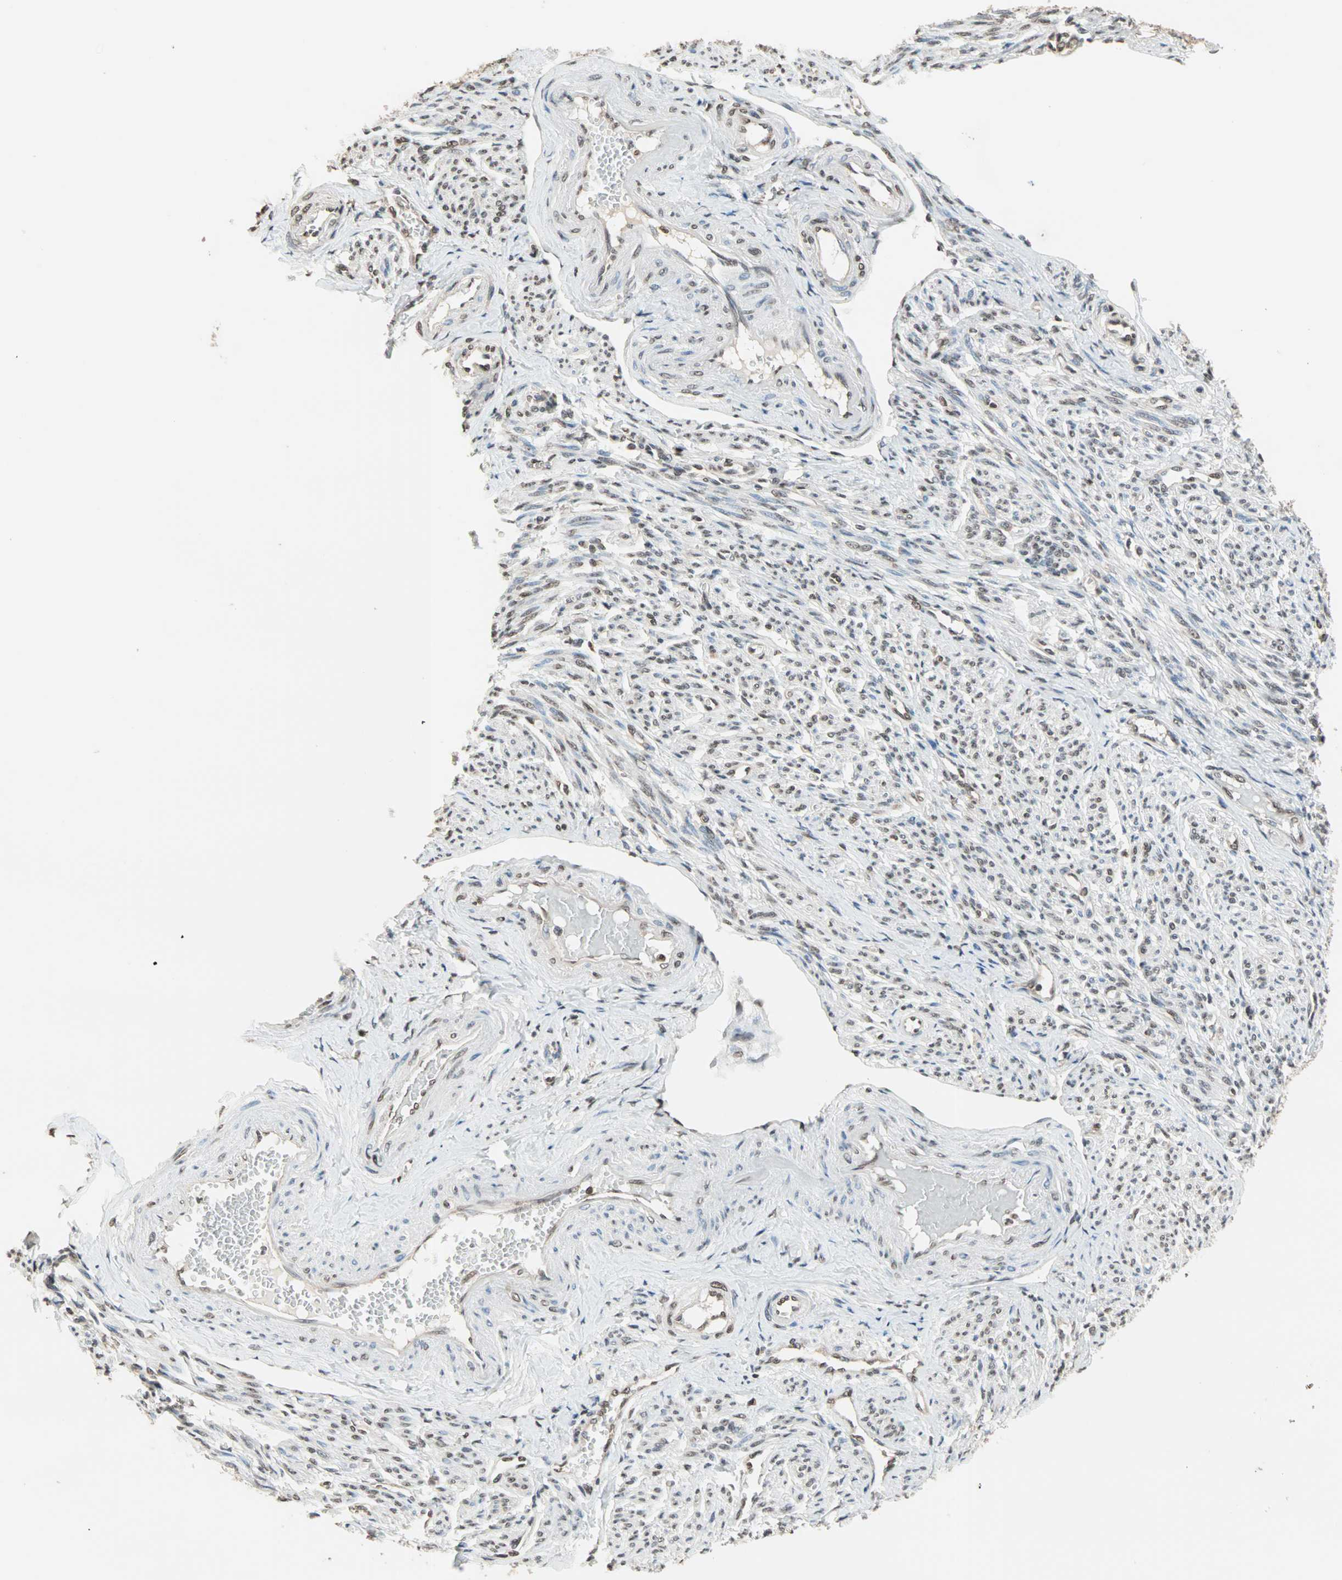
{"staining": {"intensity": "weak", "quantity": "25%-75%", "location": "nuclear"}, "tissue": "smooth muscle", "cell_type": "Smooth muscle cells", "image_type": "normal", "snomed": [{"axis": "morphology", "description": "Normal tissue, NOS"}, {"axis": "topography", "description": "Smooth muscle"}], "caption": "Protein analysis of unremarkable smooth muscle demonstrates weak nuclear expression in approximately 25%-75% of smooth muscle cells.", "gene": "DAZAP1", "patient": {"sex": "female", "age": 65}}